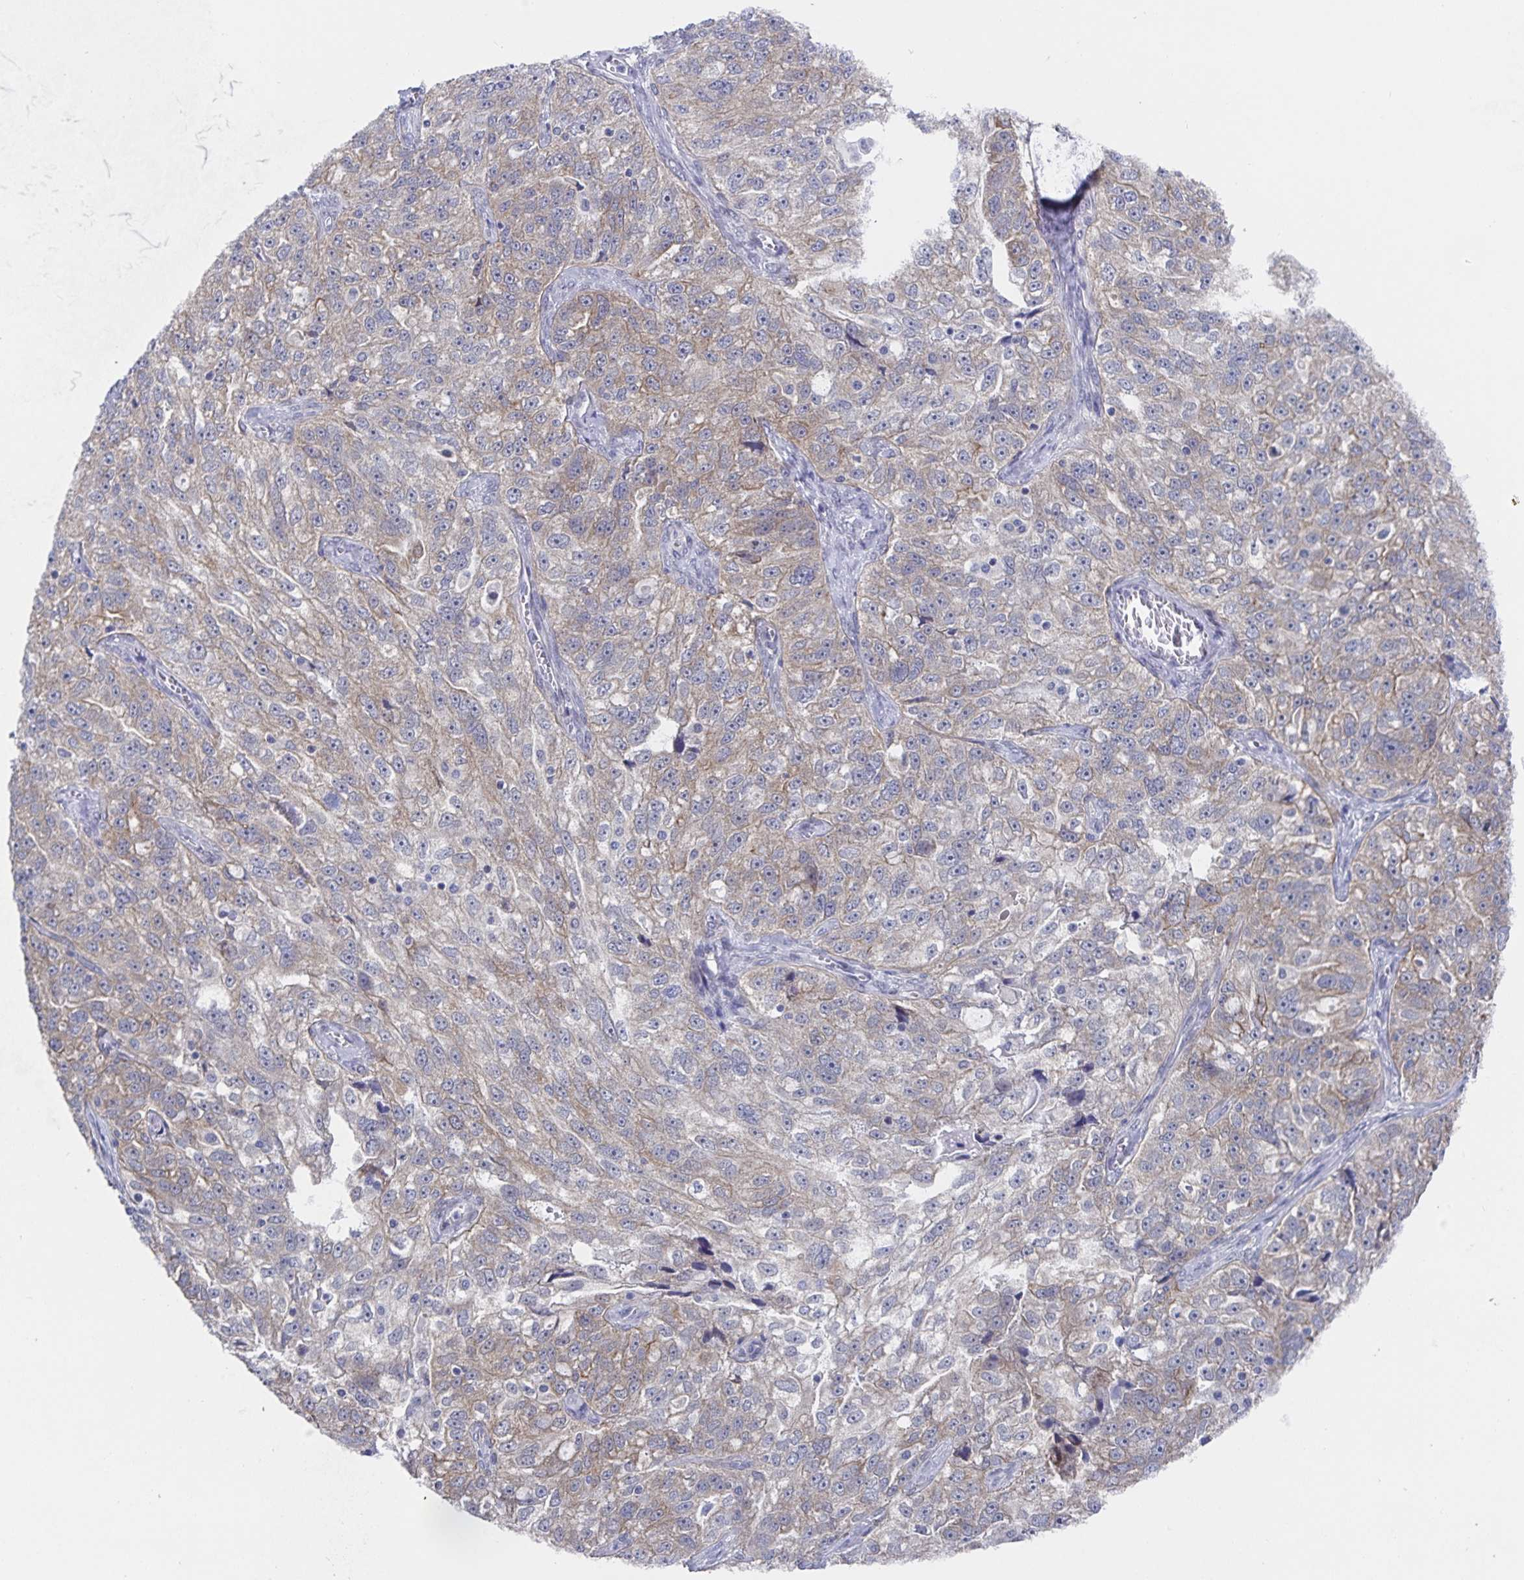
{"staining": {"intensity": "weak", "quantity": "25%-75%", "location": "cytoplasmic/membranous"}, "tissue": "ovarian cancer", "cell_type": "Tumor cells", "image_type": "cancer", "snomed": [{"axis": "morphology", "description": "Cystadenocarcinoma, serous, NOS"}, {"axis": "topography", "description": "Ovary"}], "caption": "Protein expression by immunohistochemistry (IHC) shows weak cytoplasmic/membranous staining in about 25%-75% of tumor cells in serous cystadenocarcinoma (ovarian).", "gene": "ZIK1", "patient": {"sex": "female", "age": 51}}